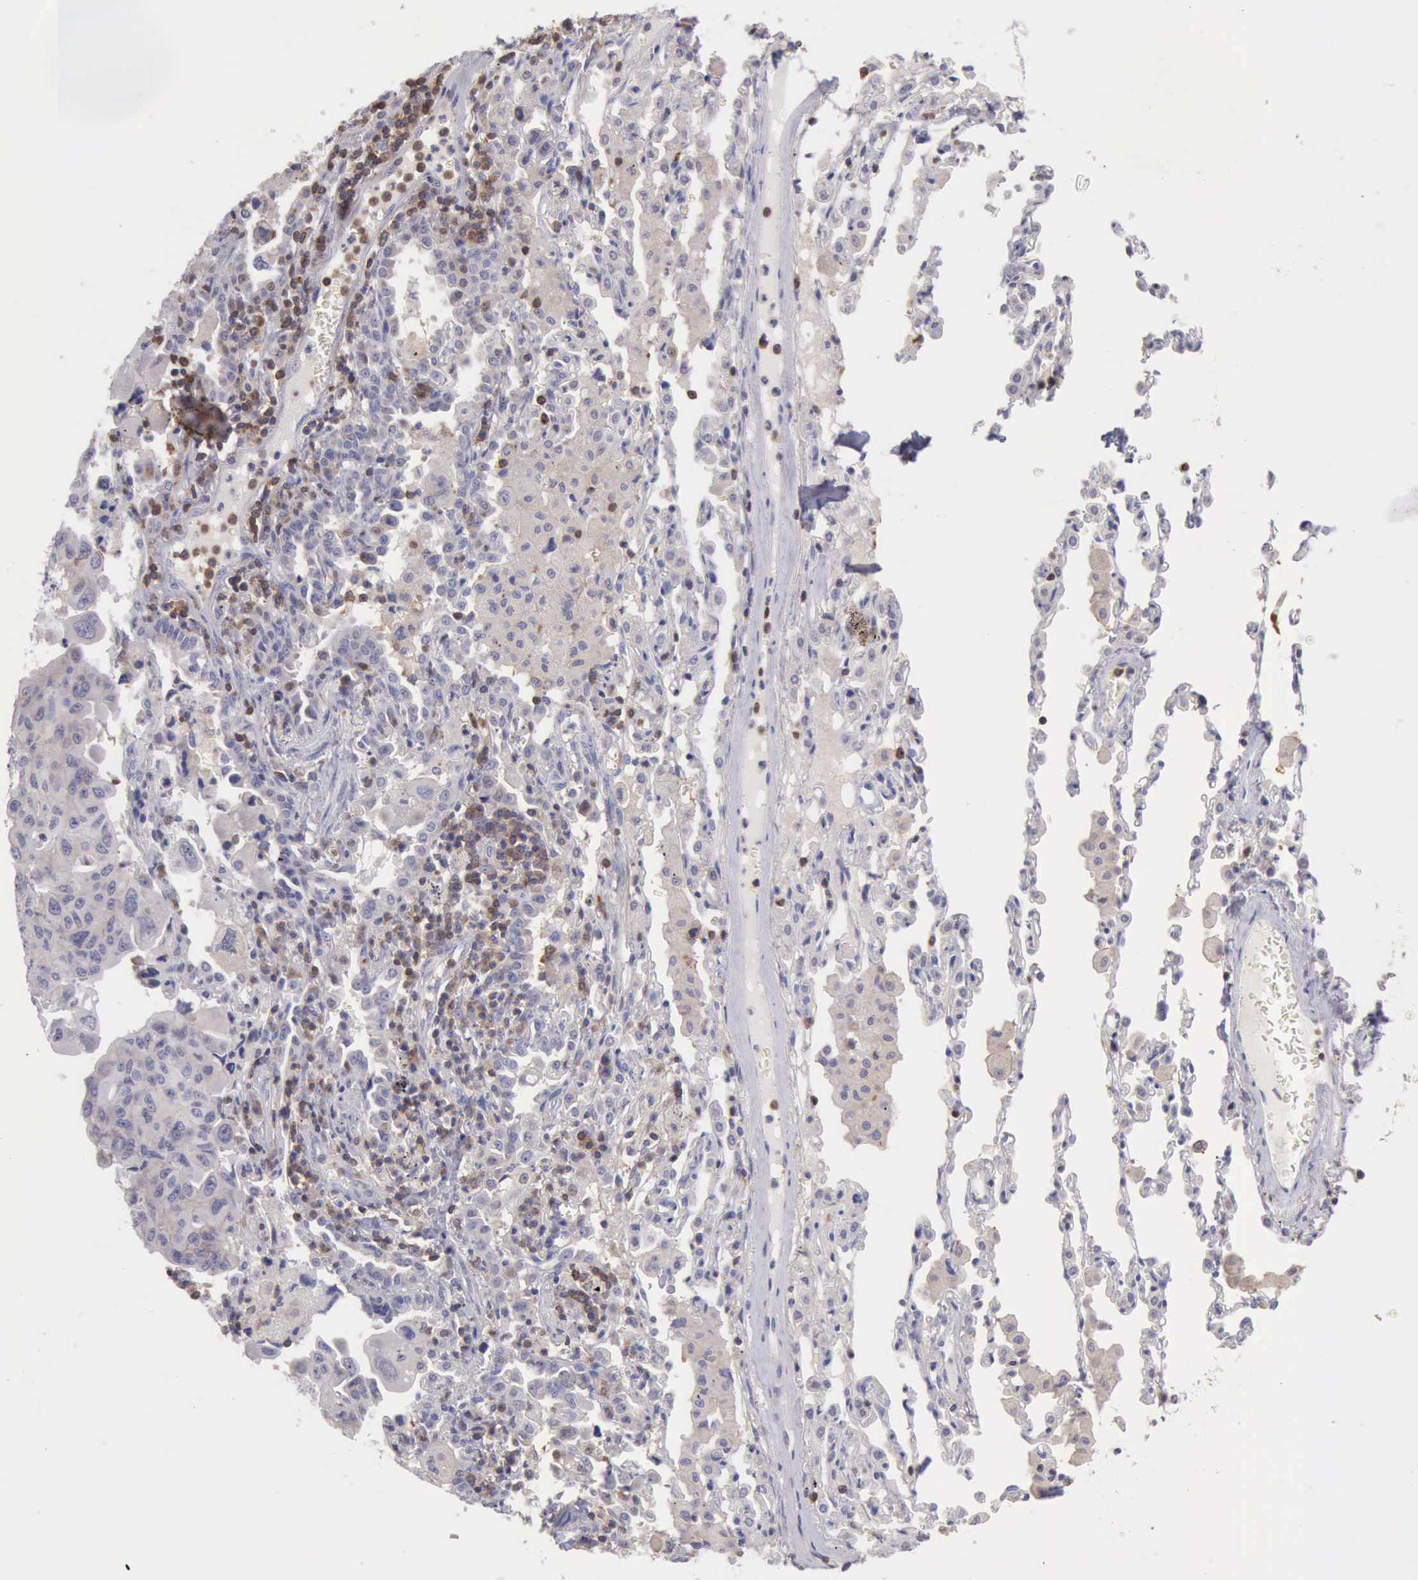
{"staining": {"intensity": "negative", "quantity": "none", "location": "none"}, "tissue": "lung cancer", "cell_type": "Tumor cells", "image_type": "cancer", "snomed": [{"axis": "morphology", "description": "Adenocarcinoma, NOS"}, {"axis": "topography", "description": "Lung"}], "caption": "This is an IHC histopathology image of human lung cancer (adenocarcinoma). There is no positivity in tumor cells.", "gene": "SASH3", "patient": {"sex": "male", "age": 64}}